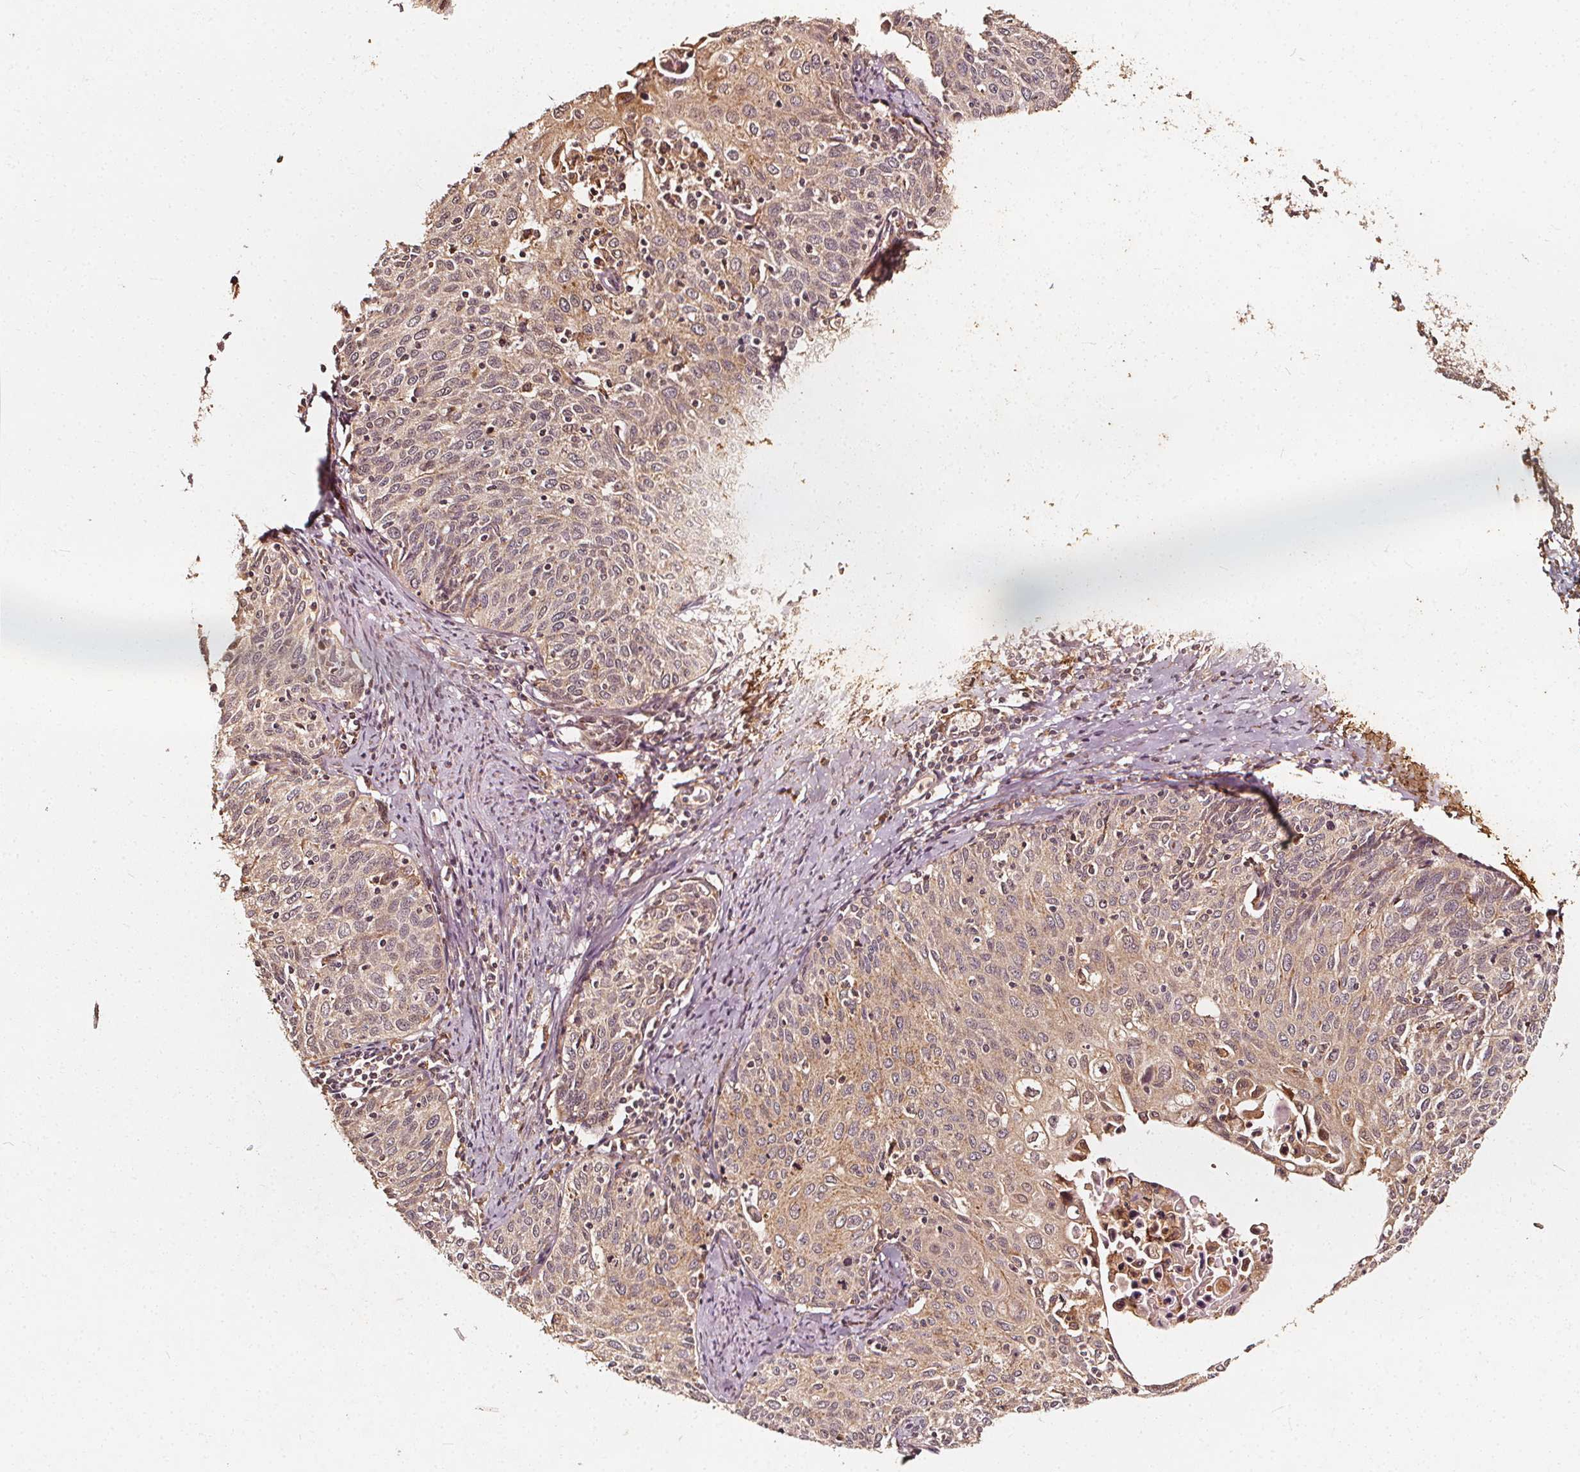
{"staining": {"intensity": "weak", "quantity": ">75%", "location": "cytoplasmic/membranous"}, "tissue": "cervical cancer", "cell_type": "Tumor cells", "image_type": "cancer", "snomed": [{"axis": "morphology", "description": "Squamous cell carcinoma, NOS"}, {"axis": "topography", "description": "Cervix"}], "caption": "DAB (3,3'-diaminobenzidine) immunohistochemical staining of cervical squamous cell carcinoma displays weak cytoplasmic/membranous protein staining in about >75% of tumor cells.", "gene": "NPC1", "patient": {"sex": "female", "age": 62}}